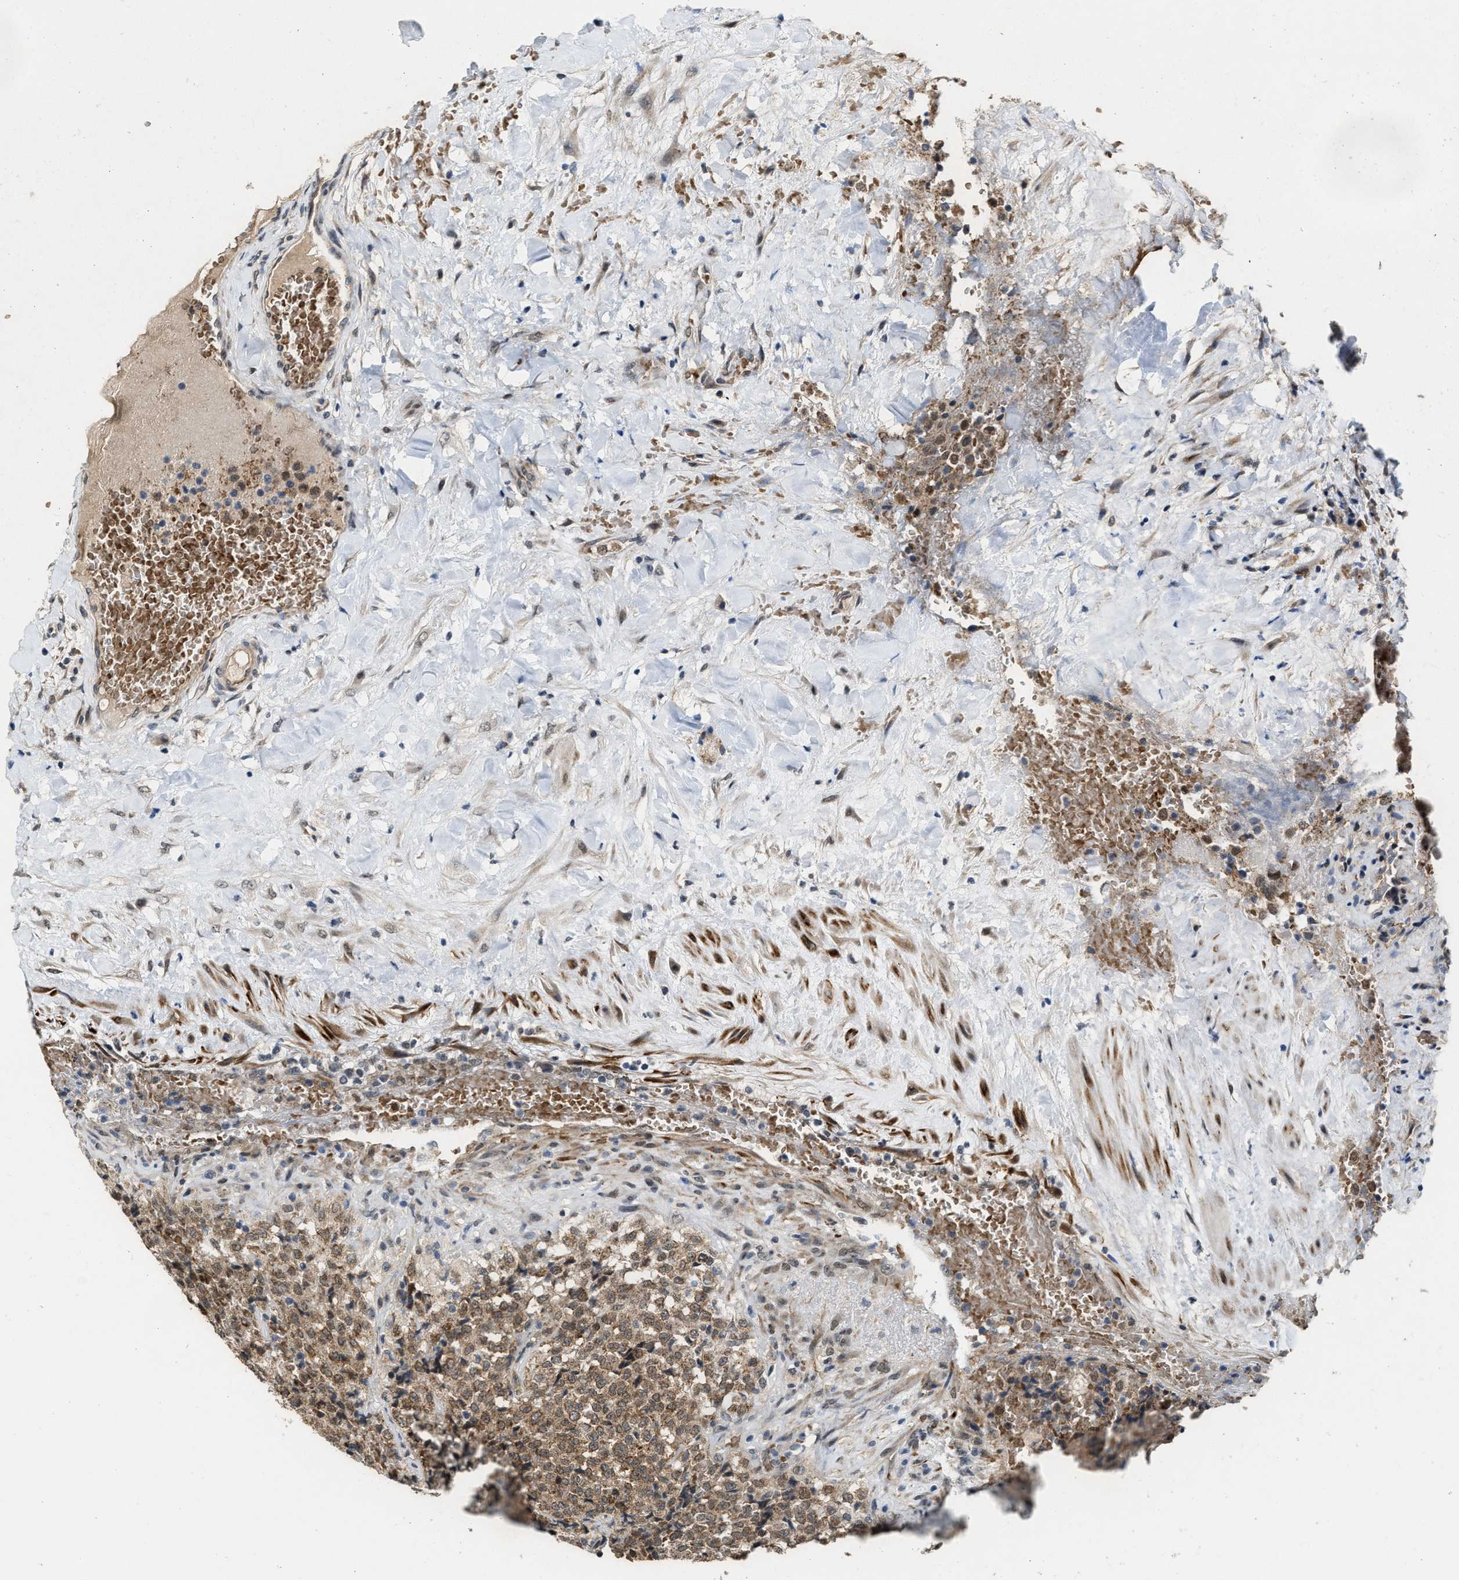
{"staining": {"intensity": "weak", "quantity": ">75%", "location": "cytoplasmic/membranous,nuclear"}, "tissue": "testis cancer", "cell_type": "Tumor cells", "image_type": "cancer", "snomed": [{"axis": "morphology", "description": "Seminoma, NOS"}, {"axis": "topography", "description": "Testis"}], "caption": "Immunohistochemistry (IHC) photomicrograph of testis seminoma stained for a protein (brown), which shows low levels of weak cytoplasmic/membranous and nuclear staining in about >75% of tumor cells.", "gene": "KIF24", "patient": {"sex": "male", "age": 59}}